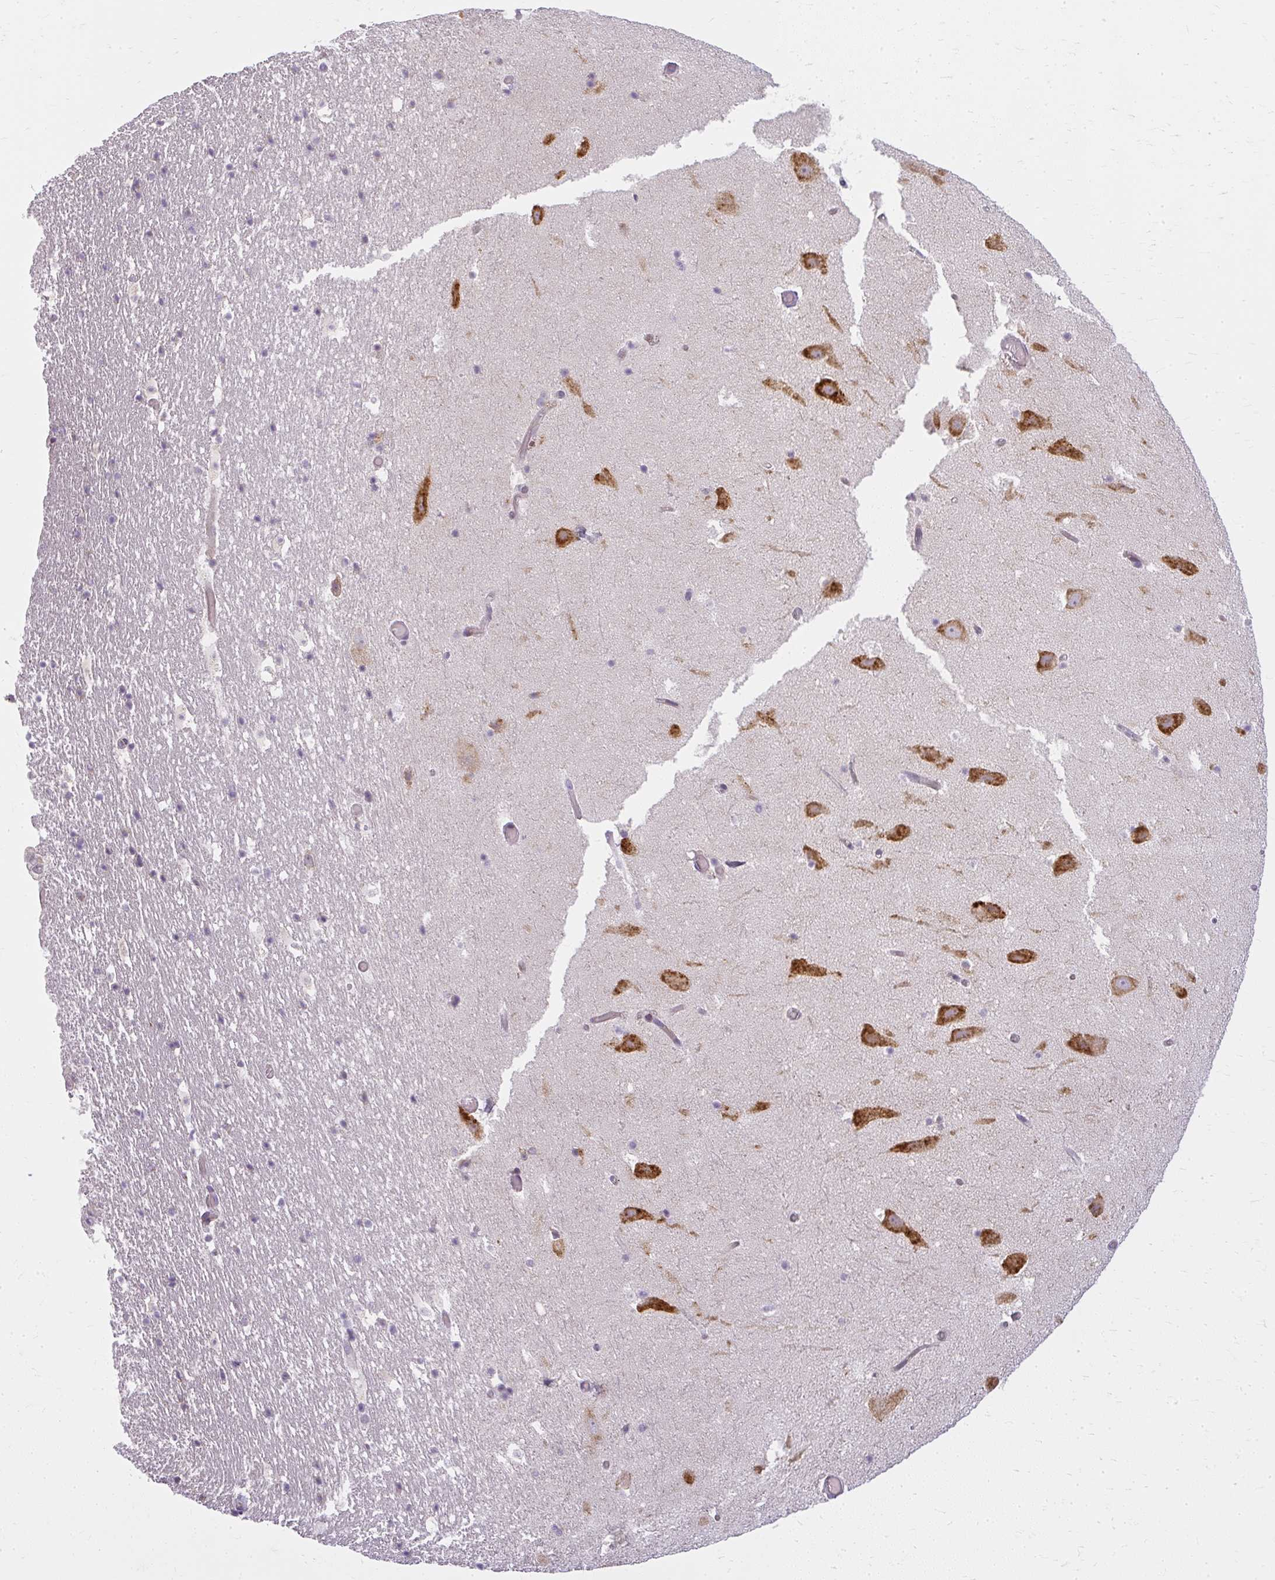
{"staining": {"intensity": "negative", "quantity": "none", "location": "none"}, "tissue": "hippocampus", "cell_type": "Glial cells", "image_type": "normal", "snomed": [{"axis": "morphology", "description": "Normal tissue, NOS"}, {"axis": "topography", "description": "Hippocampus"}], "caption": "Photomicrograph shows no significant protein staining in glial cells of benign hippocampus. The staining is performed using DAB (3,3'-diaminobenzidine) brown chromogen with nuclei counter-stained in using hematoxylin.", "gene": "ZFYVE26", "patient": {"sex": "female", "age": 42}}